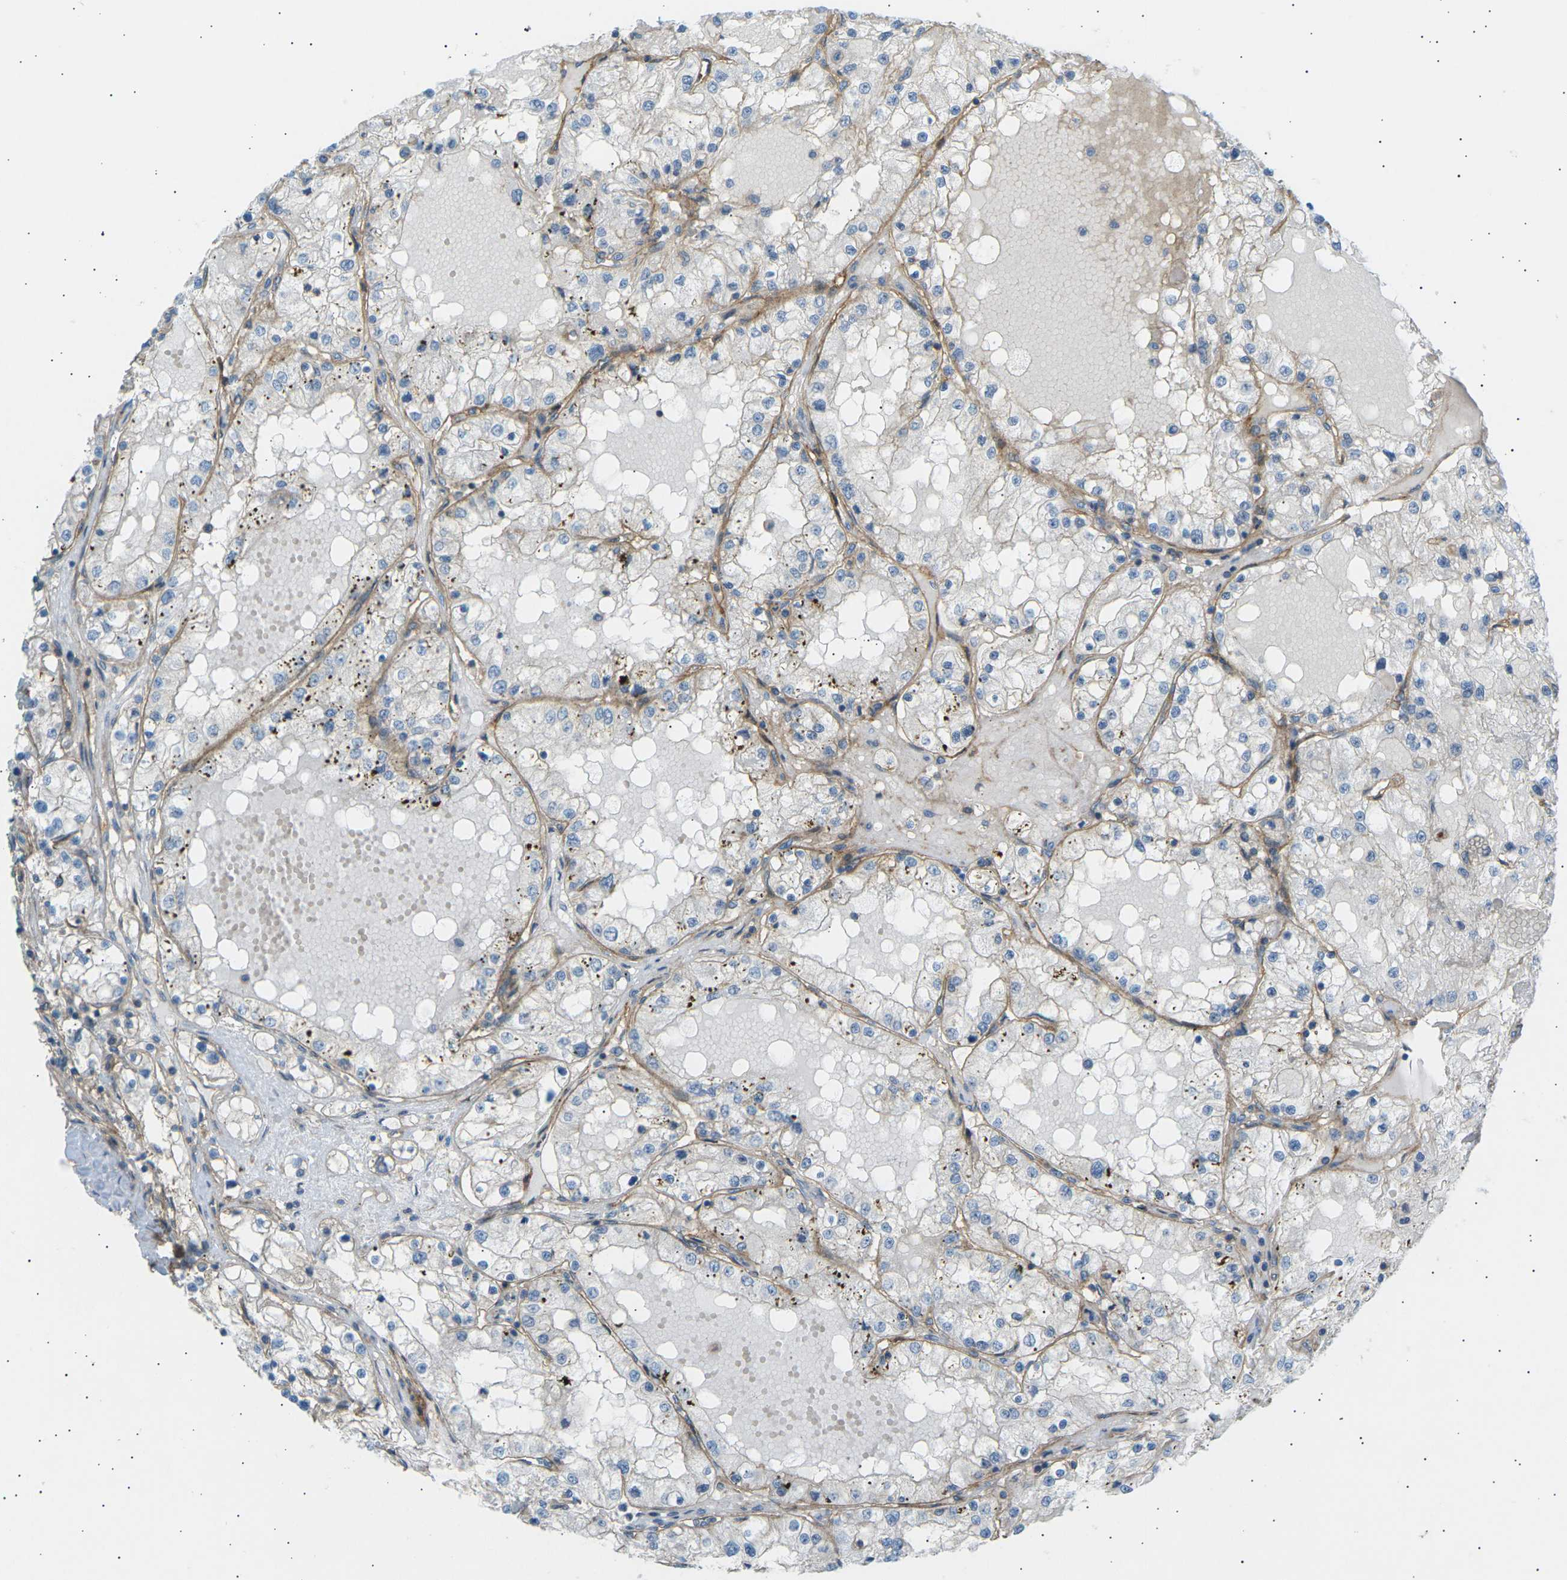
{"staining": {"intensity": "negative", "quantity": "none", "location": "none"}, "tissue": "renal cancer", "cell_type": "Tumor cells", "image_type": "cancer", "snomed": [{"axis": "morphology", "description": "Adenocarcinoma, NOS"}, {"axis": "topography", "description": "Kidney"}], "caption": "Immunohistochemistry histopathology image of human renal cancer stained for a protein (brown), which shows no expression in tumor cells.", "gene": "ATP2B4", "patient": {"sex": "male", "age": 68}}